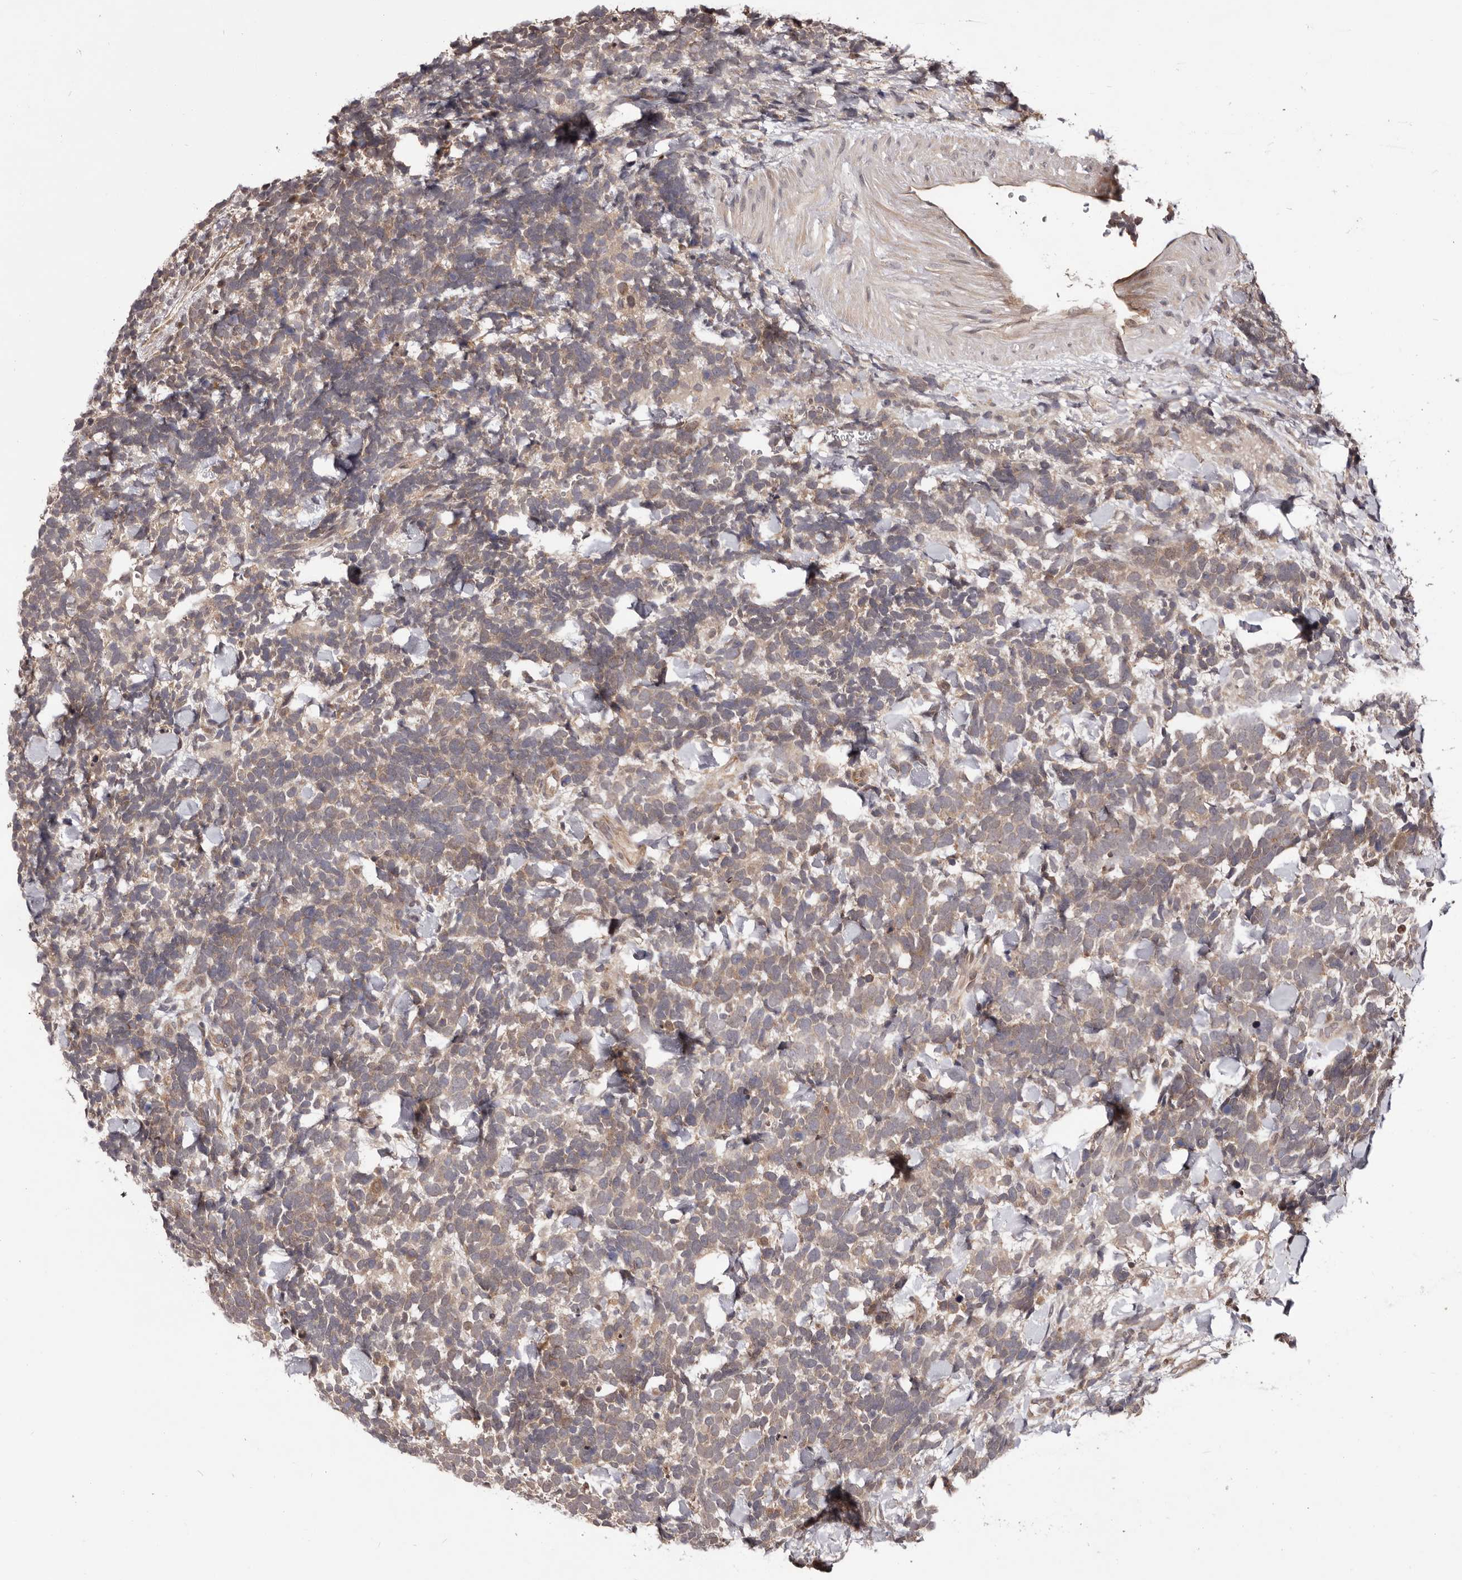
{"staining": {"intensity": "weak", "quantity": ">75%", "location": "cytoplasmic/membranous"}, "tissue": "urothelial cancer", "cell_type": "Tumor cells", "image_type": "cancer", "snomed": [{"axis": "morphology", "description": "Urothelial carcinoma, High grade"}, {"axis": "topography", "description": "Urinary bladder"}], "caption": "This is a photomicrograph of immunohistochemistry (IHC) staining of urothelial cancer, which shows weak positivity in the cytoplasmic/membranous of tumor cells.", "gene": "MDP1", "patient": {"sex": "female", "age": 82}}